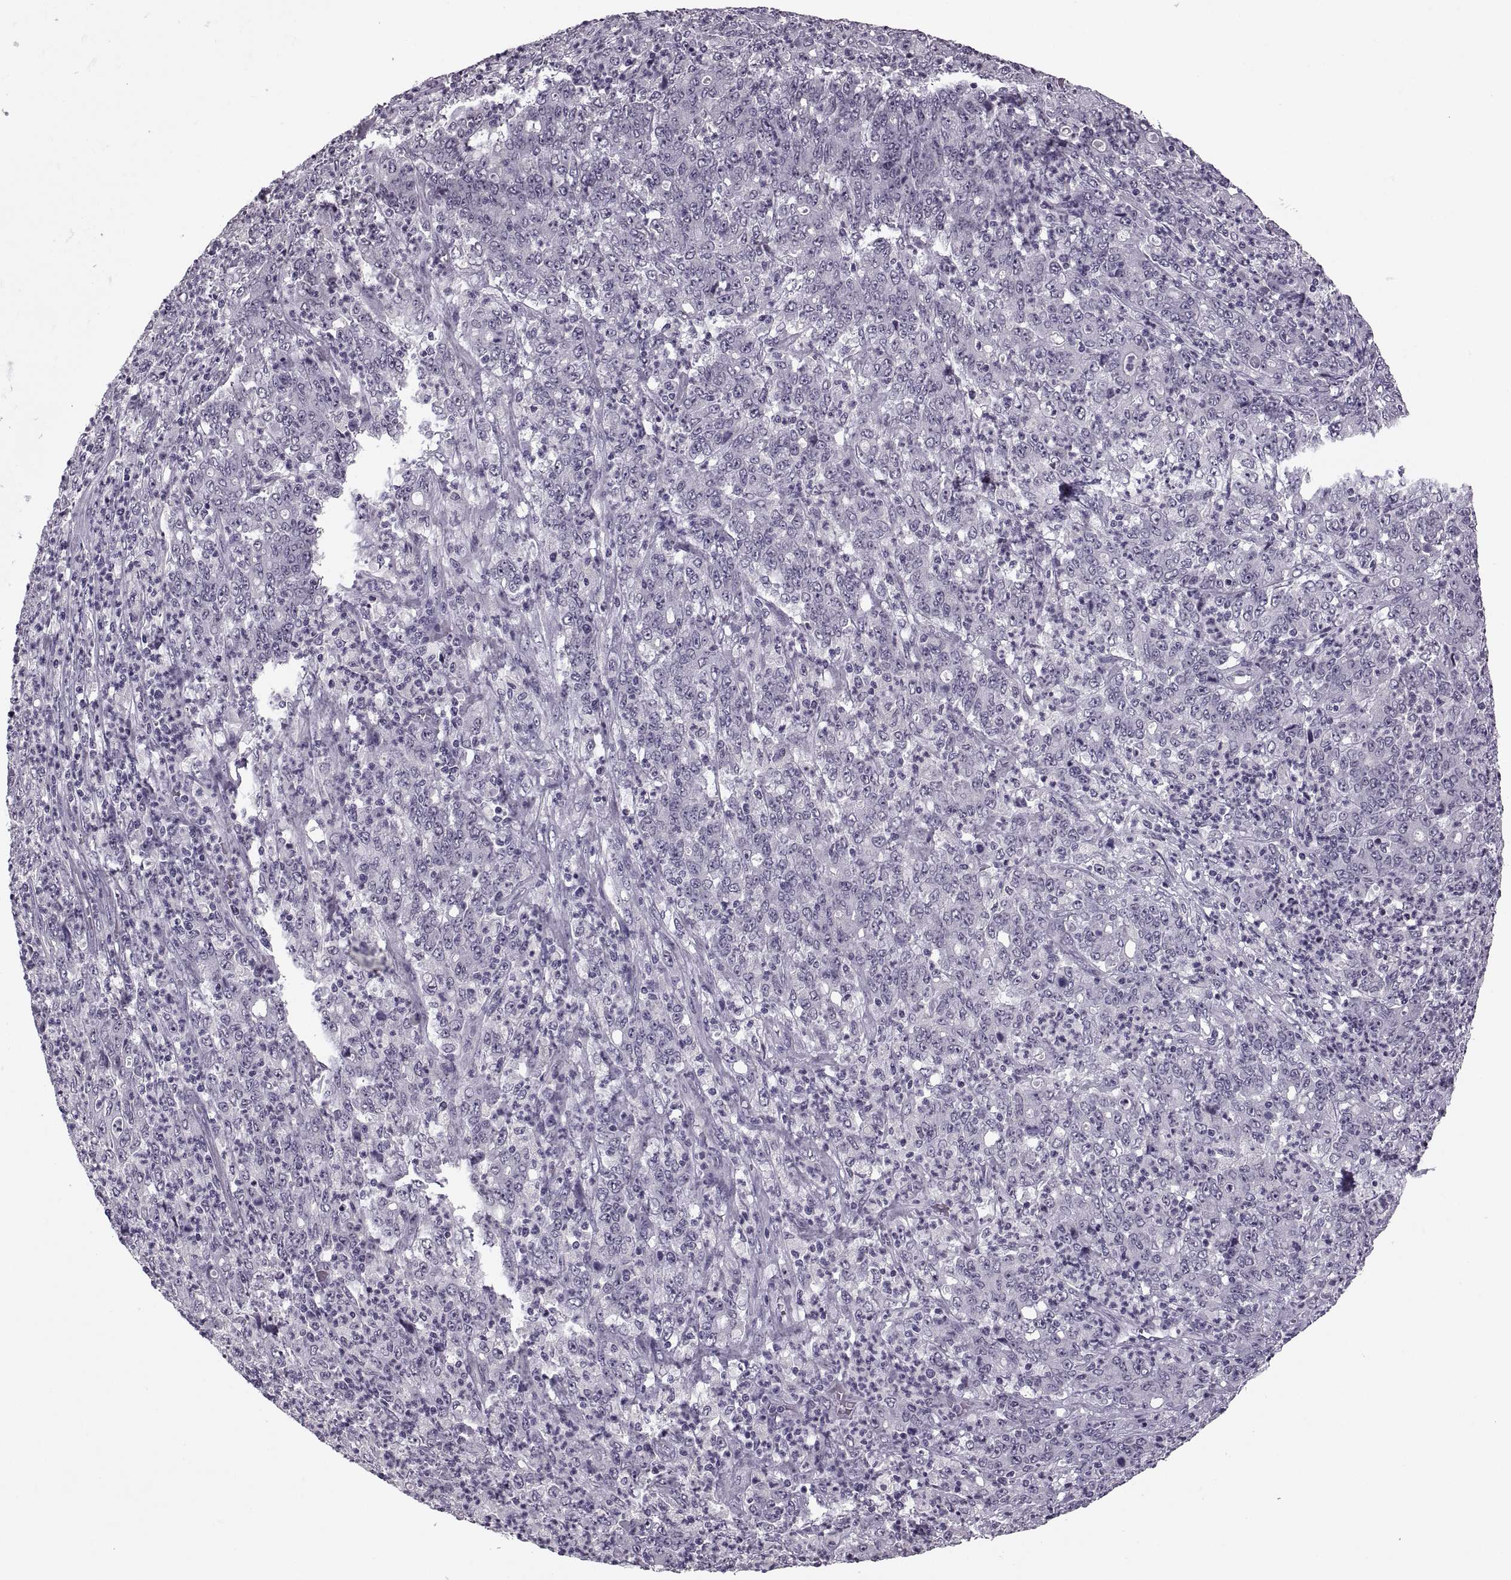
{"staining": {"intensity": "negative", "quantity": "none", "location": "none"}, "tissue": "stomach cancer", "cell_type": "Tumor cells", "image_type": "cancer", "snomed": [{"axis": "morphology", "description": "Adenocarcinoma, NOS"}, {"axis": "topography", "description": "Stomach, lower"}], "caption": "A photomicrograph of adenocarcinoma (stomach) stained for a protein shows no brown staining in tumor cells.", "gene": "PAGE5", "patient": {"sex": "female", "age": 71}}